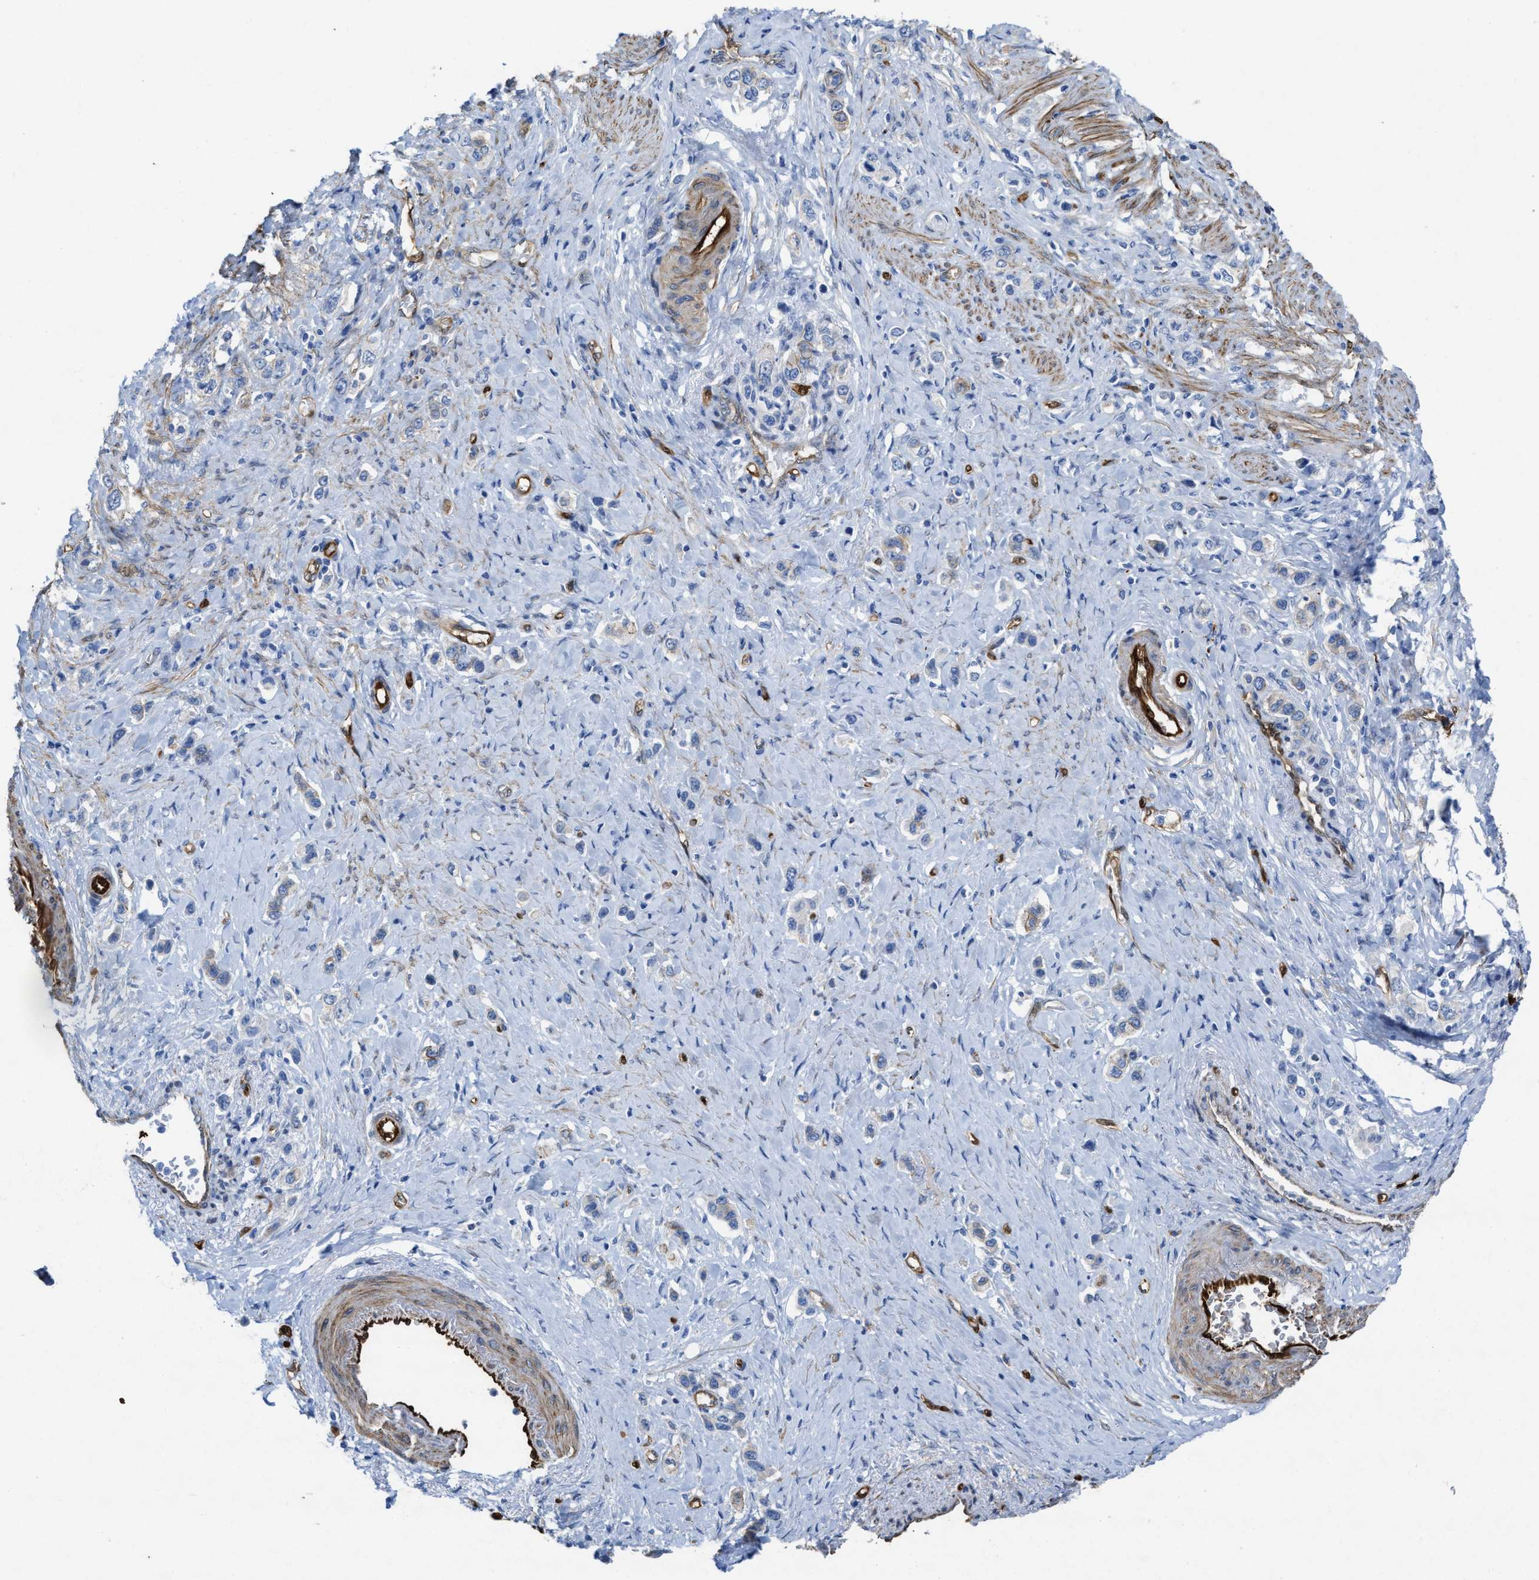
{"staining": {"intensity": "negative", "quantity": "none", "location": "none"}, "tissue": "stomach cancer", "cell_type": "Tumor cells", "image_type": "cancer", "snomed": [{"axis": "morphology", "description": "Adenocarcinoma, NOS"}, {"axis": "topography", "description": "Stomach"}], "caption": "High magnification brightfield microscopy of stomach cancer (adenocarcinoma) stained with DAB (brown) and counterstained with hematoxylin (blue): tumor cells show no significant expression.", "gene": "ASS1", "patient": {"sex": "female", "age": 65}}